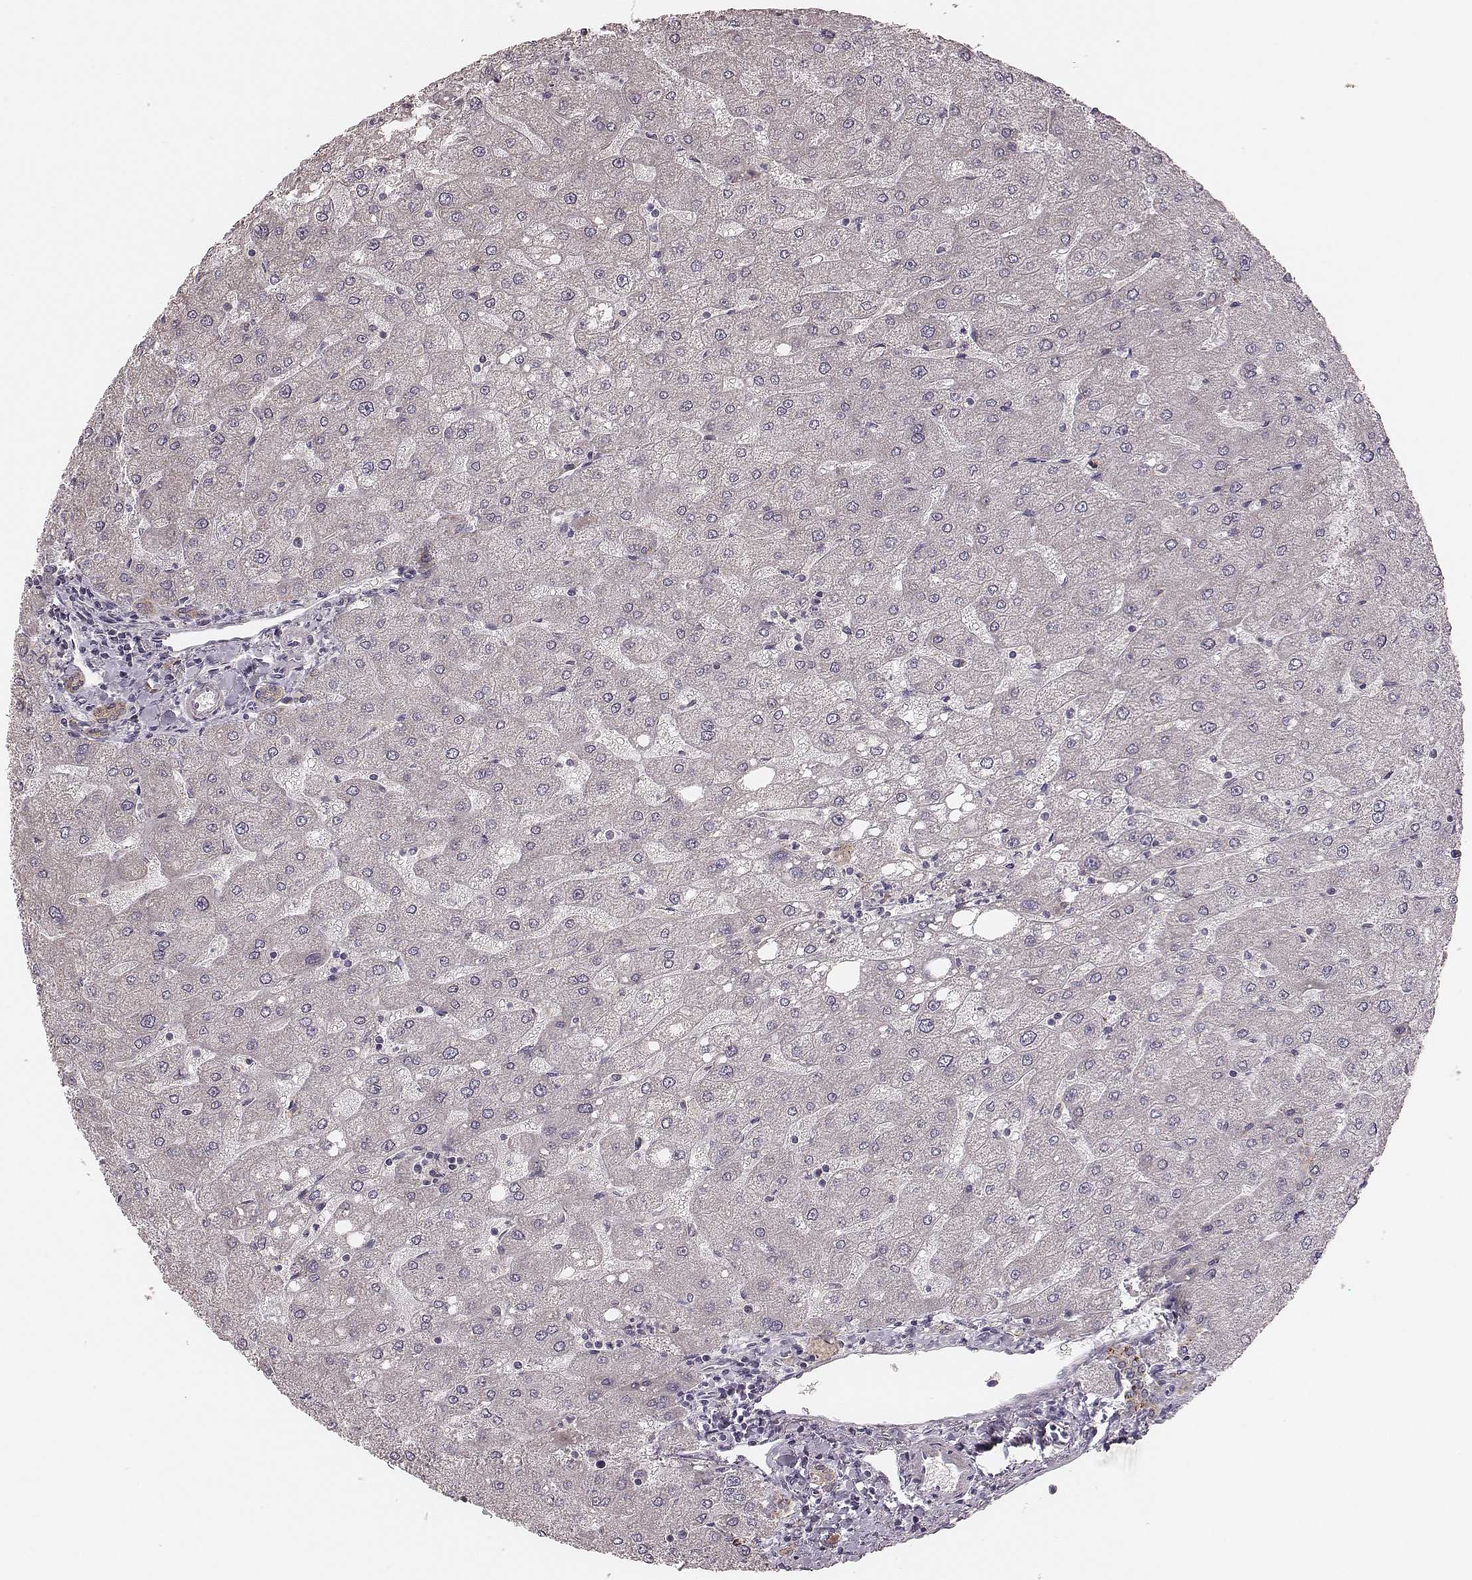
{"staining": {"intensity": "weak", "quantity": ">75%", "location": "cytoplasmic/membranous"}, "tissue": "liver", "cell_type": "Cholangiocytes", "image_type": "normal", "snomed": [{"axis": "morphology", "description": "Normal tissue, NOS"}, {"axis": "topography", "description": "Liver"}], "caption": "Immunohistochemistry (IHC) (DAB (3,3'-diaminobenzidine)) staining of benign liver reveals weak cytoplasmic/membranous protein expression in approximately >75% of cholangiocytes. (Brightfield microscopy of DAB IHC at high magnification).", "gene": "MRPS27", "patient": {"sex": "male", "age": 67}}